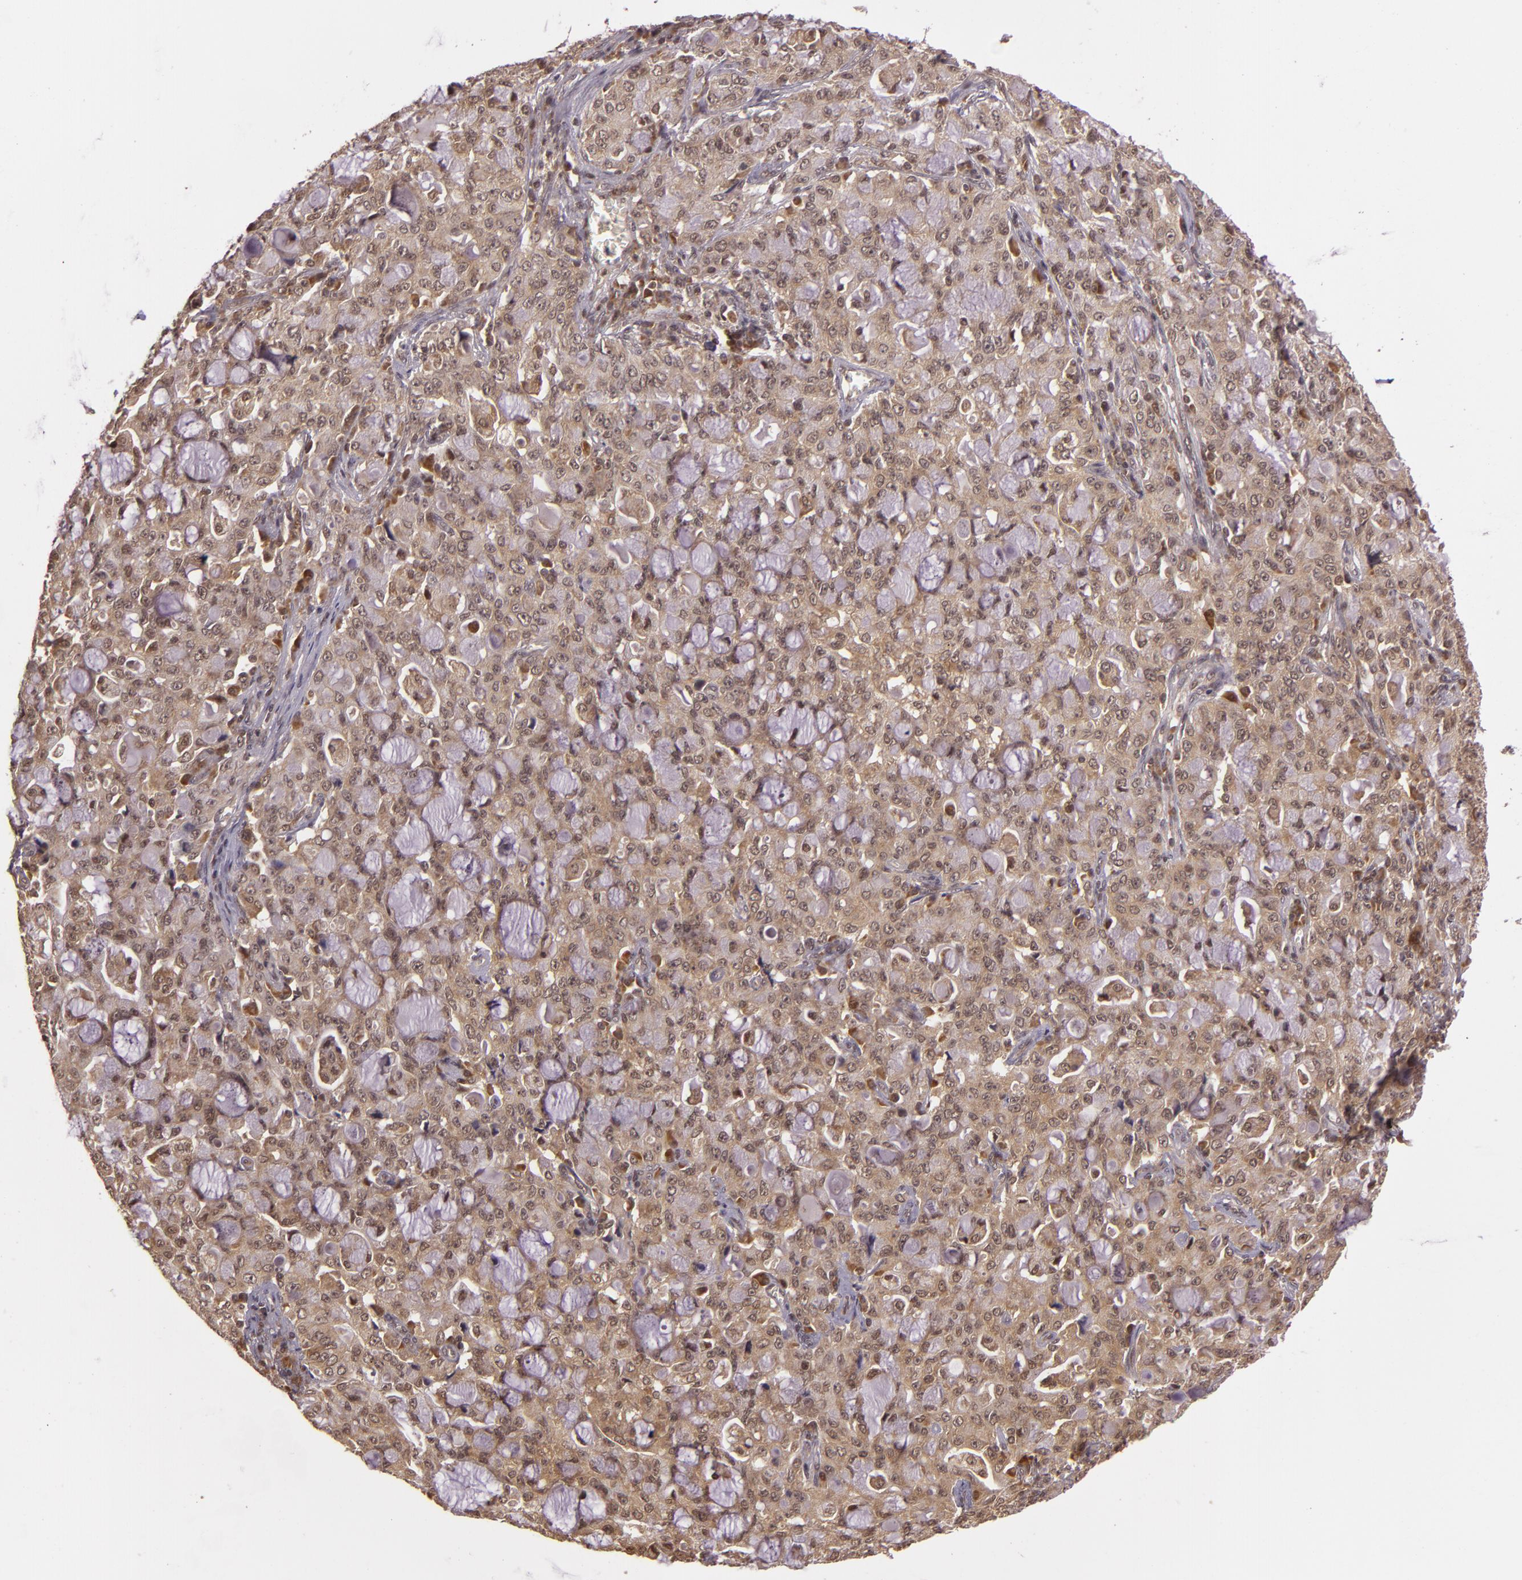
{"staining": {"intensity": "moderate", "quantity": "25%-75%", "location": "cytoplasmic/membranous,nuclear"}, "tissue": "lung cancer", "cell_type": "Tumor cells", "image_type": "cancer", "snomed": [{"axis": "morphology", "description": "Adenocarcinoma, NOS"}, {"axis": "topography", "description": "Lung"}], "caption": "Tumor cells exhibit medium levels of moderate cytoplasmic/membranous and nuclear staining in approximately 25%-75% of cells in human lung cancer. Nuclei are stained in blue.", "gene": "TXNRD2", "patient": {"sex": "female", "age": 44}}